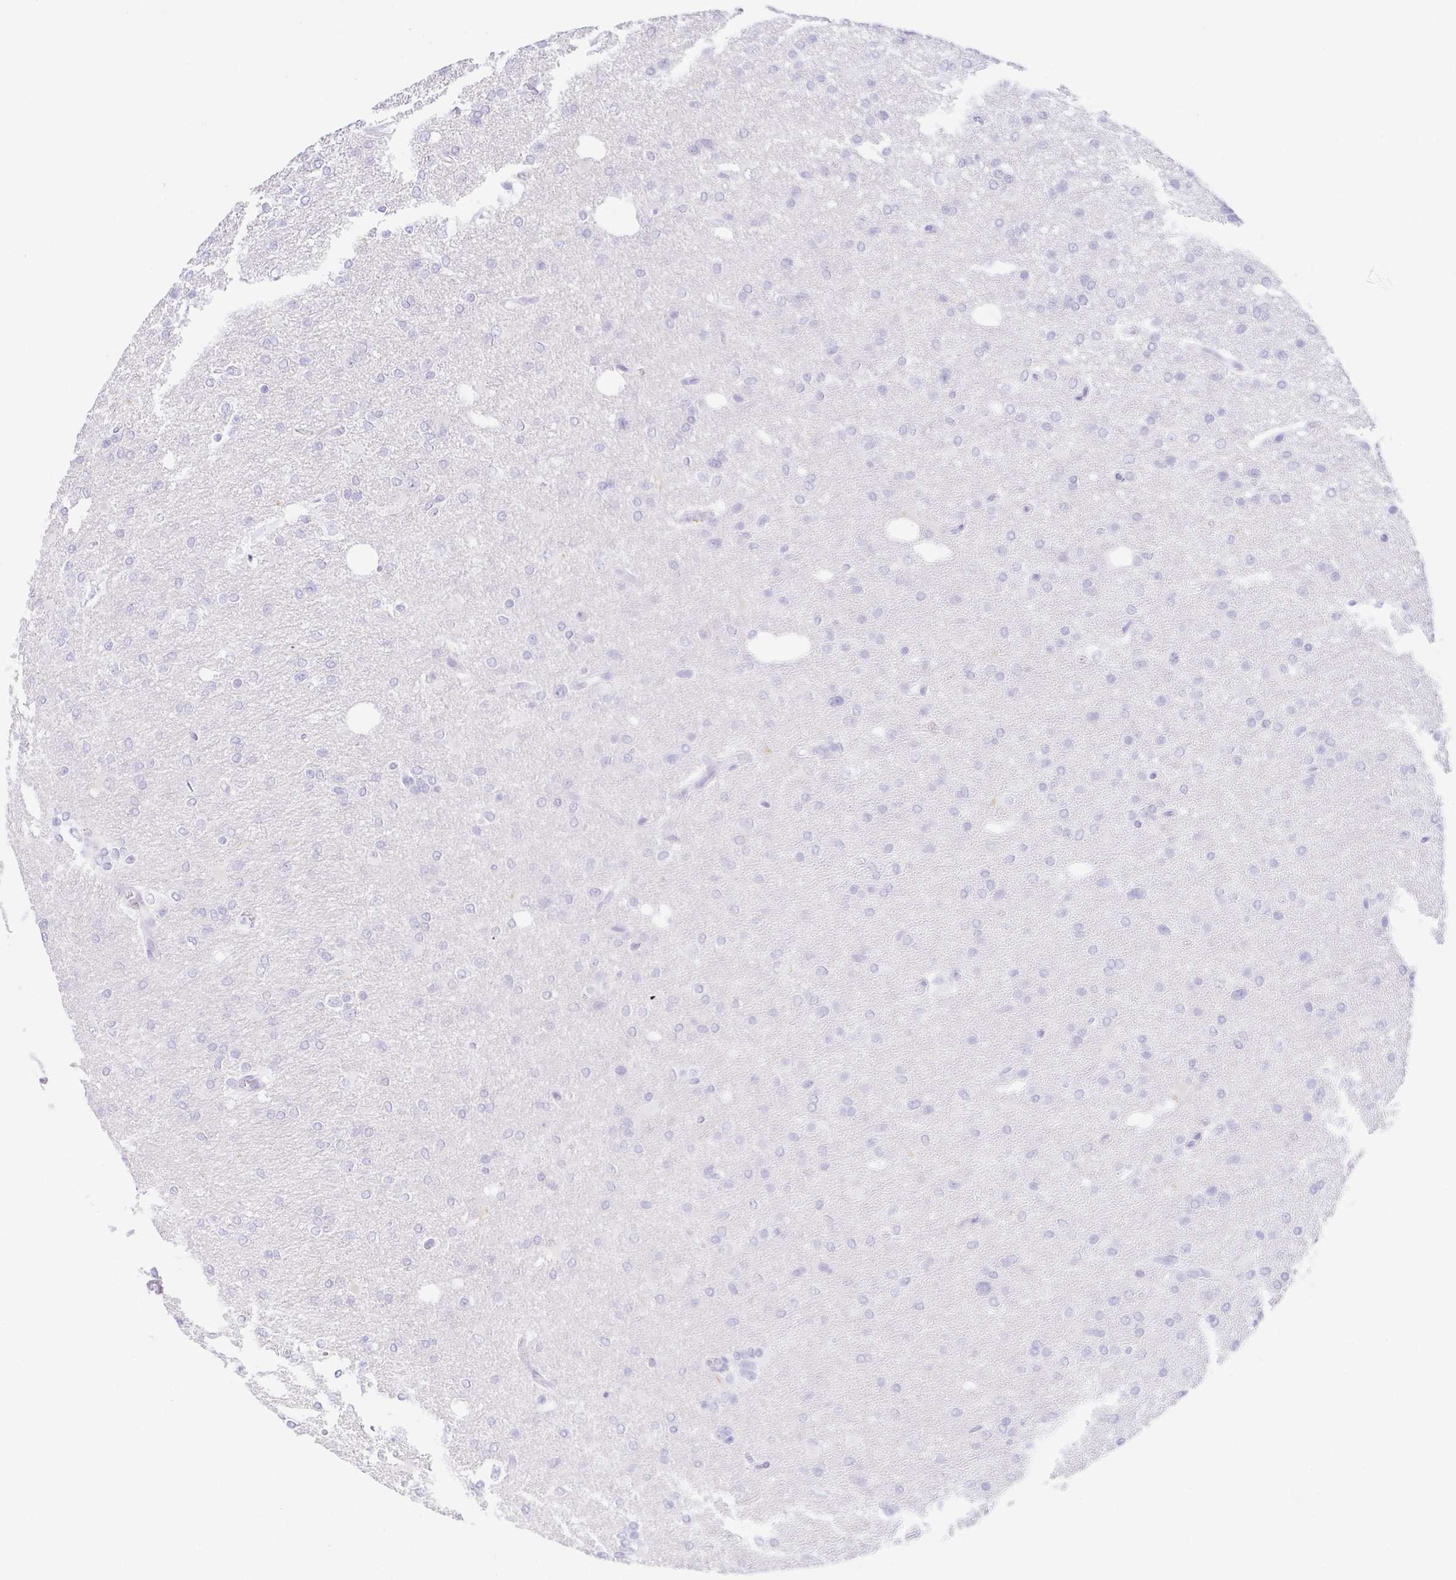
{"staining": {"intensity": "negative", "quantity": "none", "location": "none"}, "tissue": "glioma", "cell_type": "Tumor cells", "image_type": "cancer", "snomed": [{"axis": "morphology", "description": "Glioma, malignant, Low grade"}, {"axis": "topography", "description": "Brain"}], "caption": "A micrograph of human glioma is negative for staining in tumor cells.", "gene": "PAX8", "patient": {"sex": "male", "age": 26}}